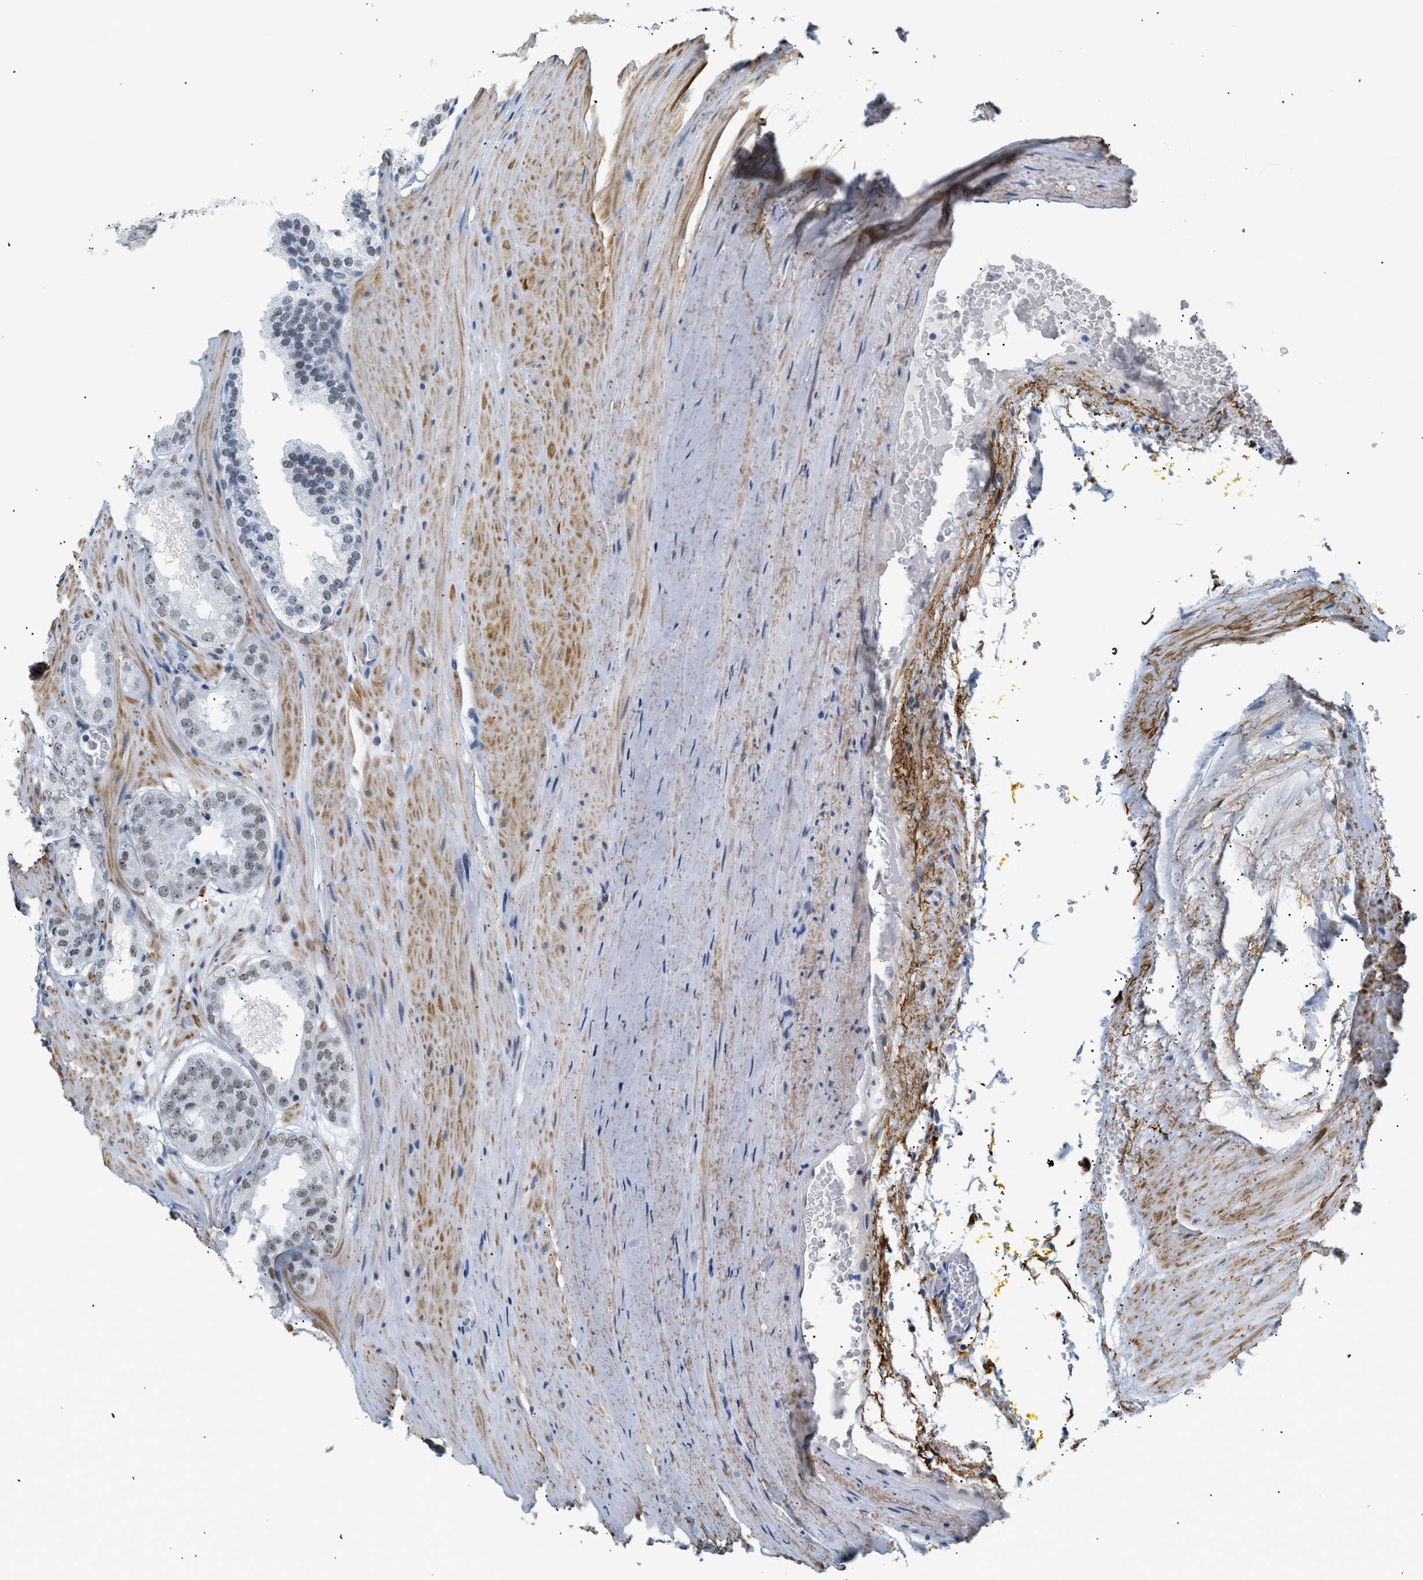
{"staining": {"intensity": "weak", "quantity": "<25%", "location": "nuclear"}, "tissue": "prostate cancer", "cell_type": "Tumor cells", "image_type": "cancer", "snomed": [{"axis": "morphology", "description": "Adenocarcinoma, High grade"}, {"axis": "topography", "description": "Prostate"}], "caption": "DAB (3,3'-diaminobenzidine) immunohistochemical staining of prostate cancer demonstrates no significant positivity in tumor cells.", "gene": "ELN", "patient": {"sex": "male", "age": 65}}